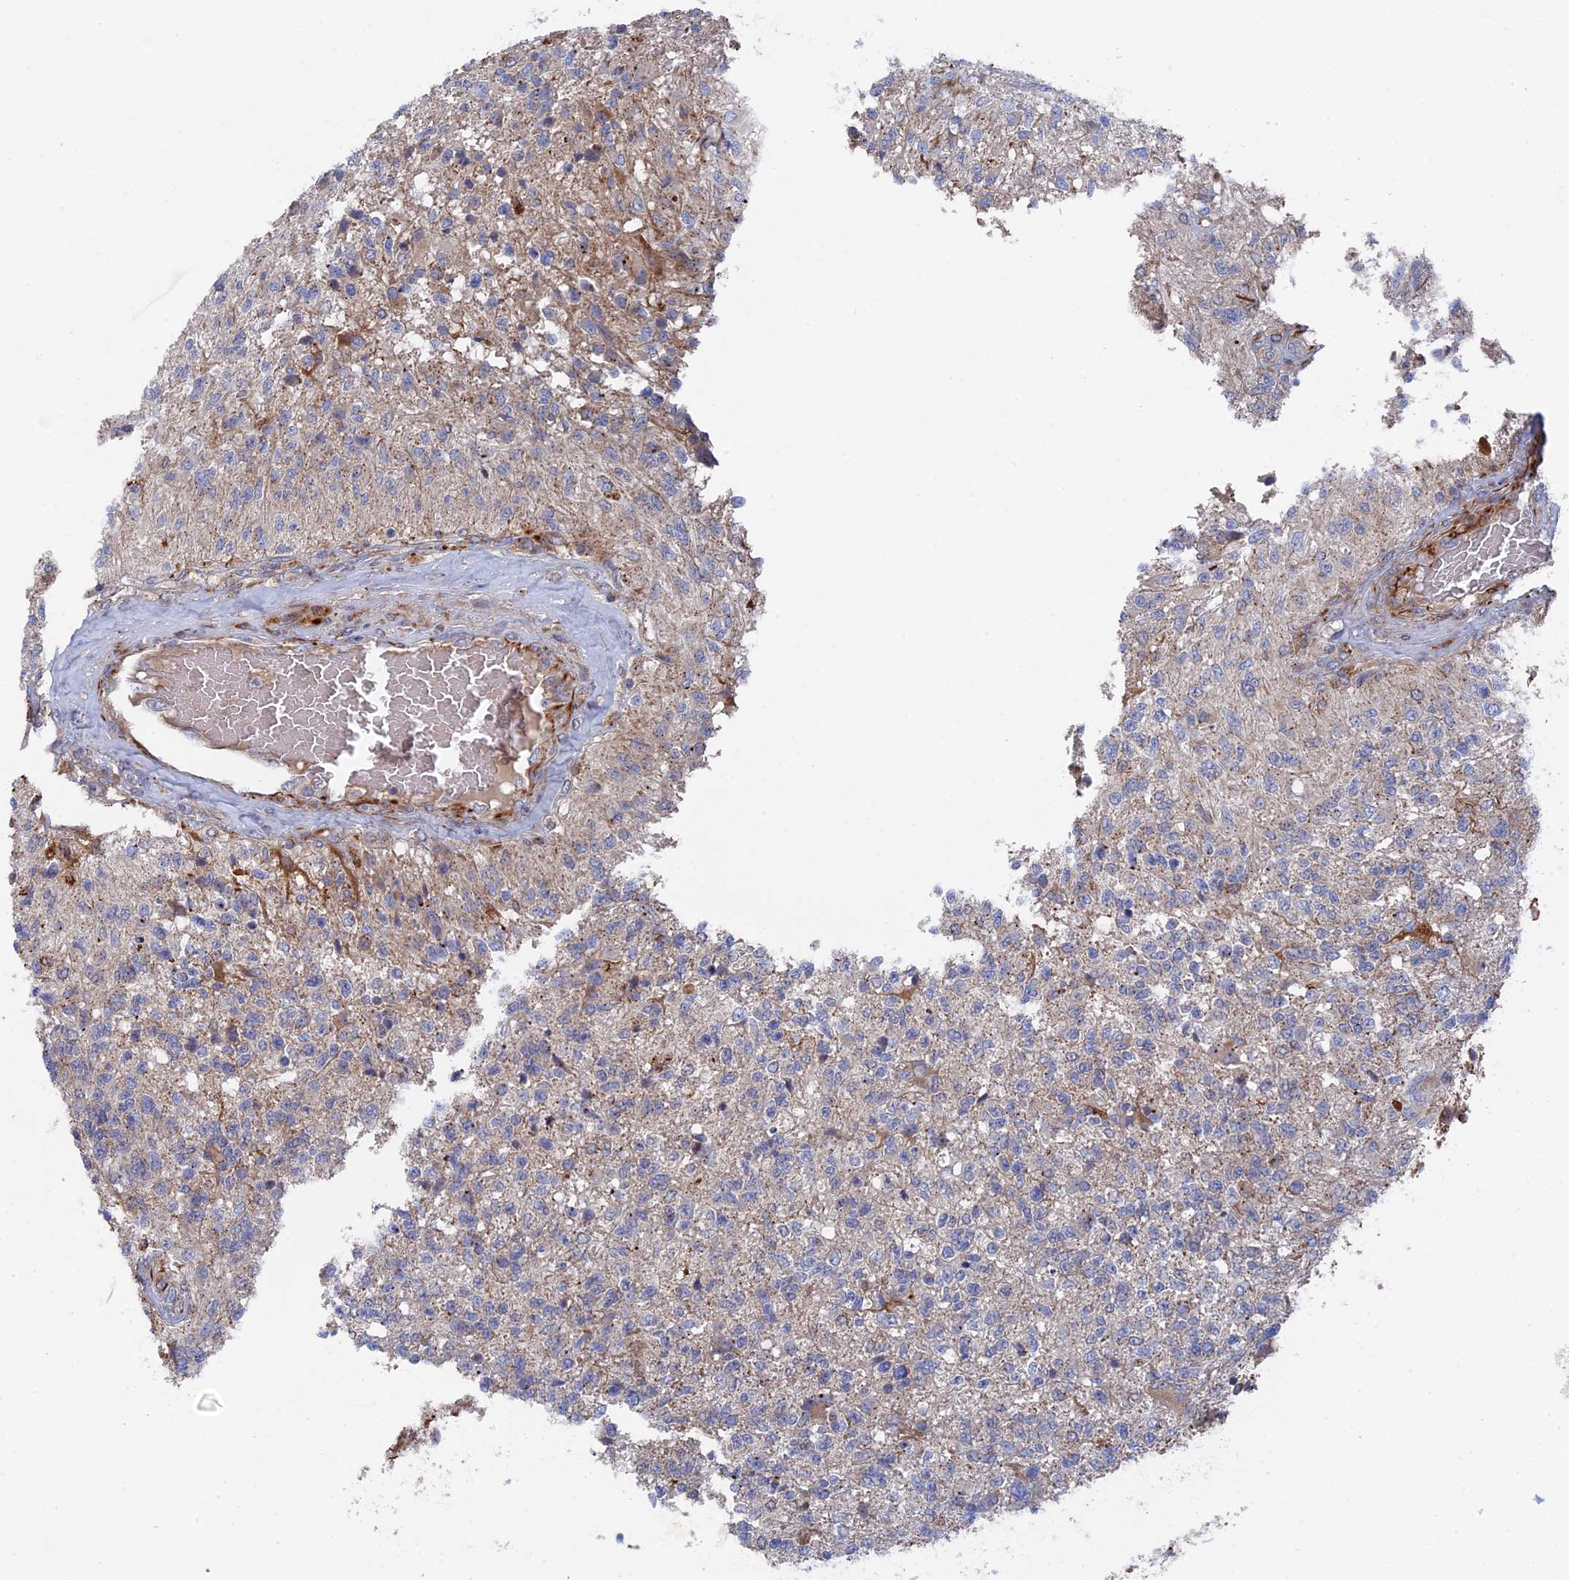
{"staining": {"intensity": "weak", "quantity": "<25%", "location": "cytoplasmic/membranous"}, "tissue": "glioma", "cell_type": "Tumor cells", "image_type": "cancer", "snomed": [{"axis": "morphology", "description": "Glioma, malignant, High grade"}, {"axis": "topography", "description": "Brain"}], "caption": "DAB (3,3'-diaminobenzidine) immunohistochemical staining of glioma exhibits no significant expression in tumor cells.", "gene": "SMG9", "patient": {"sex": "male", "age": 56}}